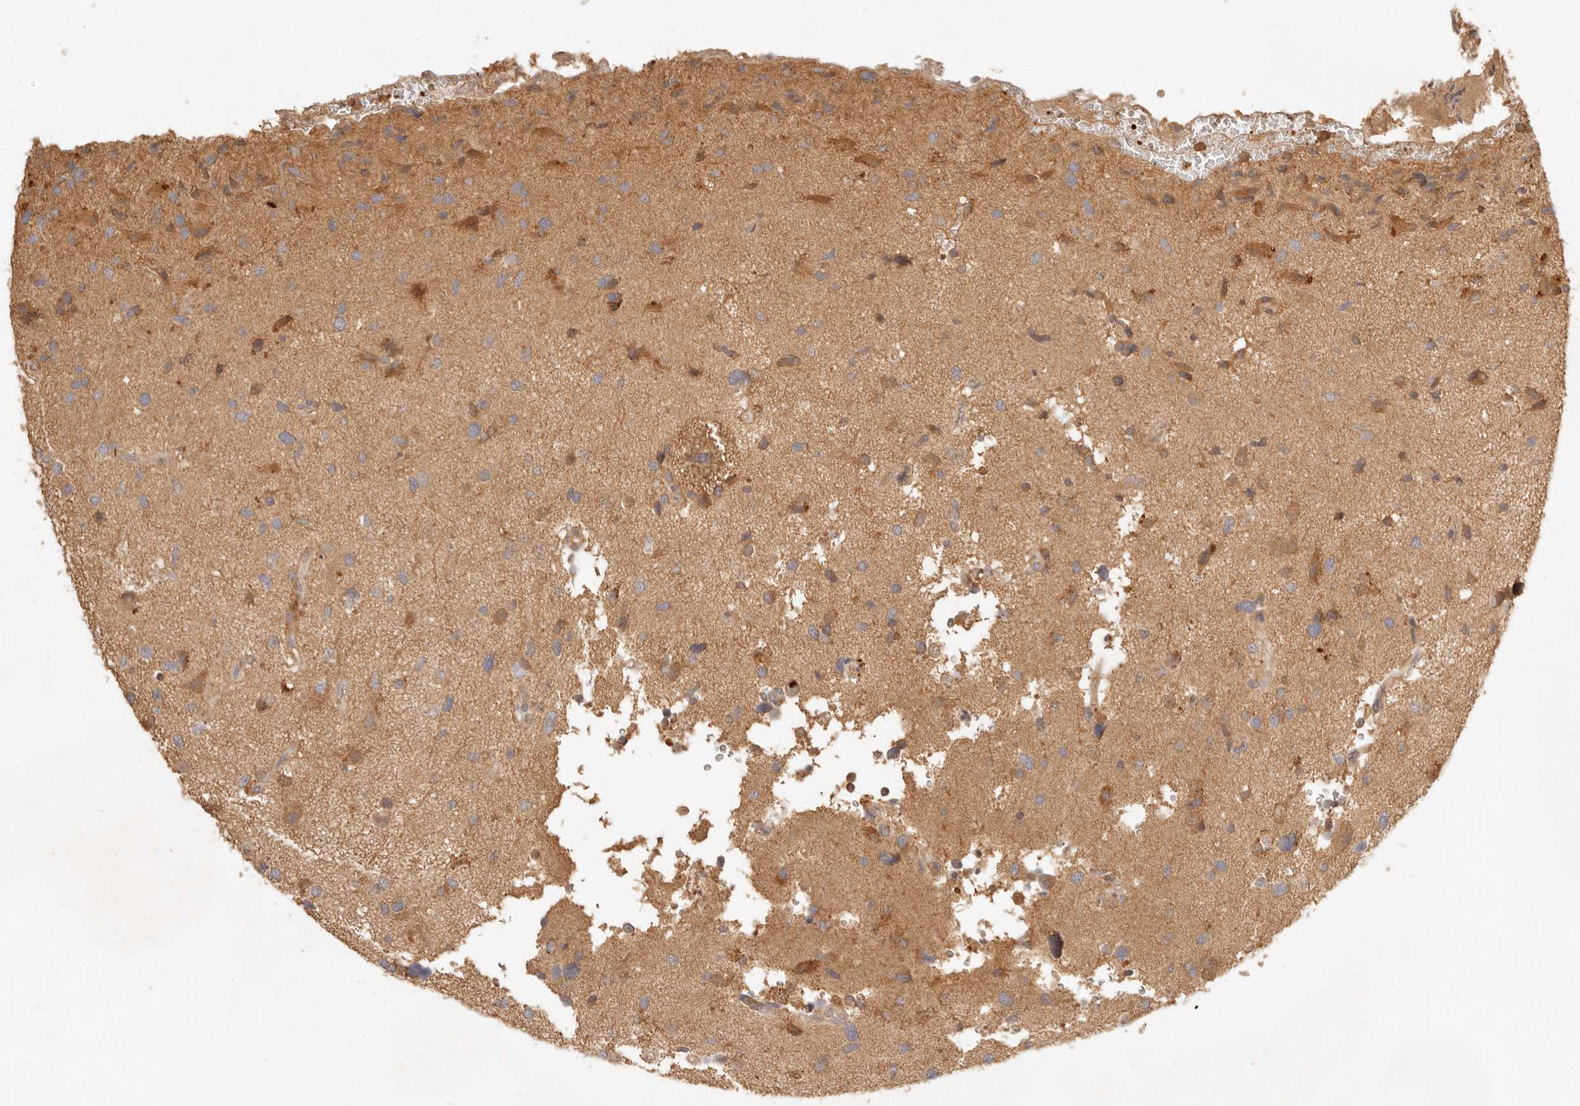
{"staining": {"intensity": "moderate", "quantity": "<25%", "location": "cytoplasmic/membranous"}, "tissue": "glioma", "cell_type": "Tumor cells", "image_type": "cancer", "snomed": [{"axis": "morphology", "description": "Glioma, malignant, High grade"}, {"axis": "topography", "description": "Brain"}], "caption": "Glioma stained with a brown dye shows moderate cytoplasmic/membranous positive positivity in approximately <25% of tumor cells.", "gene": "FREM2", "patient": {"sex": "male", "age": 33}}